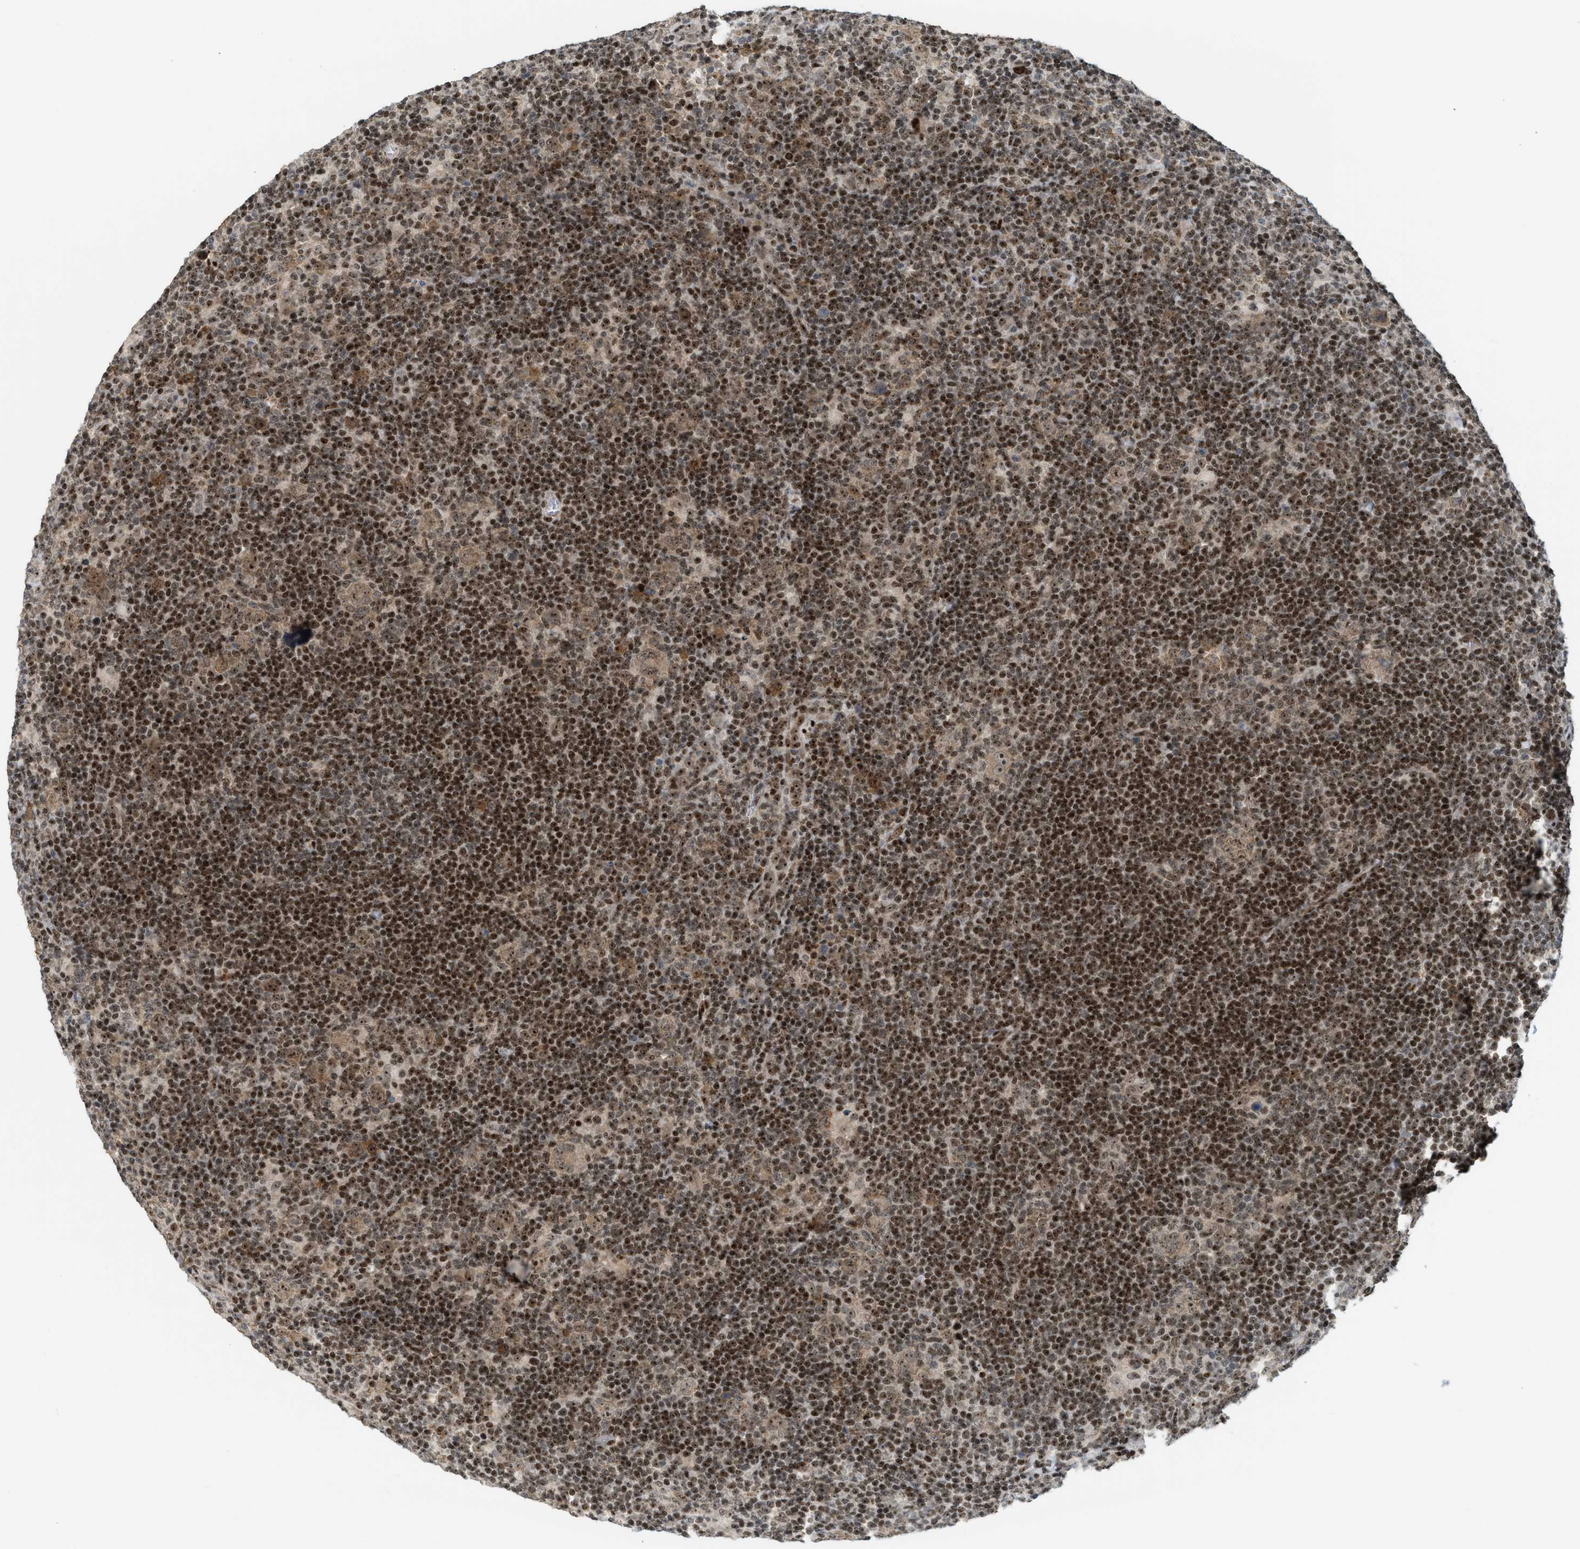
{"staining": {"intensity": "moderate", "quantity": ">75%", "location": "nuclear"}, "tissue": "lymphoma", "cell_type": "Tumor cells", "image_type": "cancer", "snomed": [{"axis": "morphology", "description": "Hodgkin's disease, NOS"}, {"axis": "topography", "description": "Lymph node"}], "caption": "Approximately >75% of tumor cells in lymphoma reveal moderate nuclear protein positivity as visualized by brown immunohistochemical staining.", "gene": "ZNF22", "patient": {"sex": "female", "age": 57}}